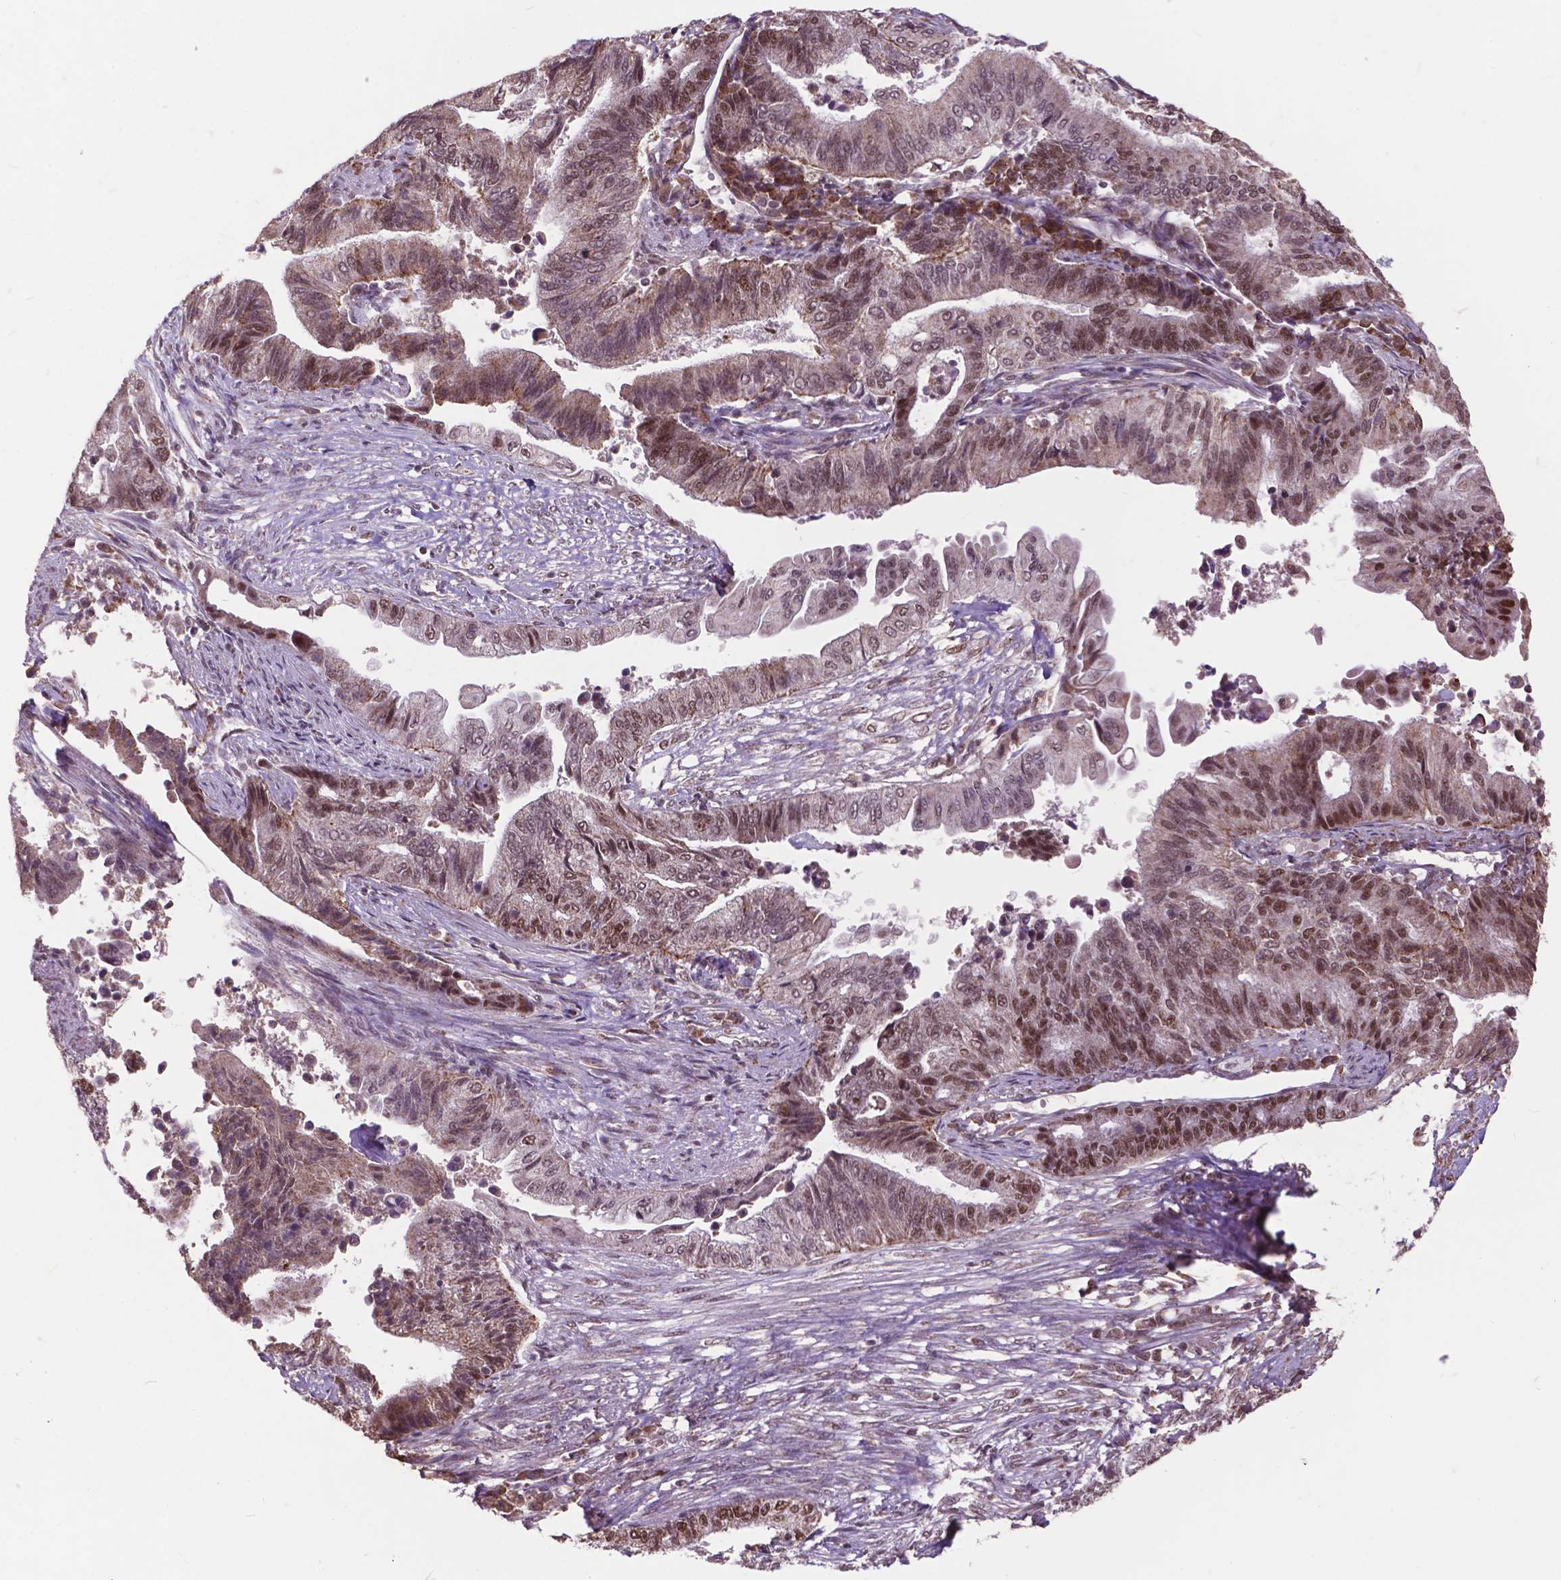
{"staining": {"intensity": "moderate", "quantity": ">75%", "location": "cytoplasmic/membranous,nuclear"}, "tissue": "endometrial cancer", "cell_type": "Tumor cells", "image_type": "cancer", "snomed": [{"axis": "morphology", "description": "Adenocarcinoma, NOS"}, {"axis": "topography", "description": "Uterus"}, {"axis": "topography", "description": "Endometrium"}], "caption": "An image of human adenocarcinoma (endometrial) stained for a protein displays moderate cytoplasmic/membranous and nuclear brown staining in tumor cells.", "gene": "MSH2", "patient": {"sex": "female", "age": 54}}